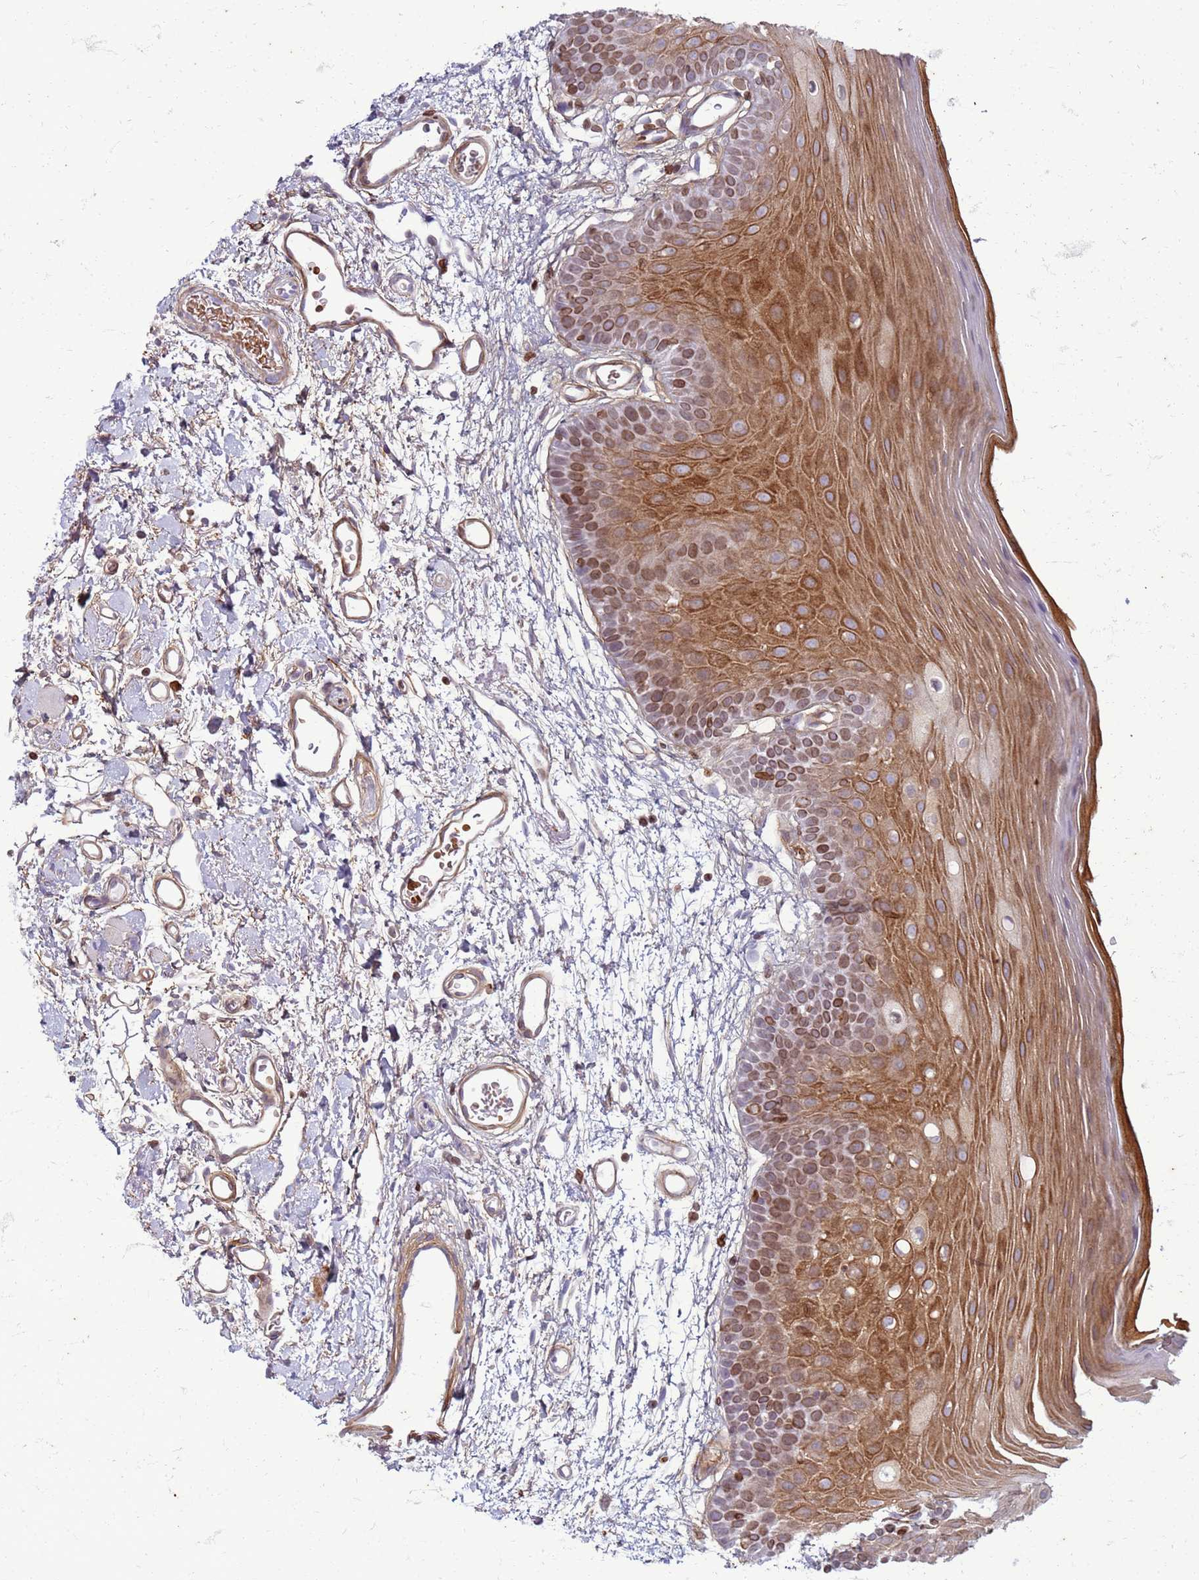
{"staining": {"intensity": "moderate", "quantity": "25%-75%", "location": "cytoplasmic/membranous,nuclear"}, "tissue": "oral mucosa", "cell_type": "Squamous epithelial cells", "image_type": "normal", "snomed": [{"axis": "morphology", "description": "Normal tissue, NOS"}, {"axis": "topography", "description": "Oral tissue"}, {"axis": "topography", "description": "Tounge, NOS"}], "caption": "There is medium levels of moderate cytoplasmic/membranous,nuclear expression in squamous epithelial cells of normal oral mucosa, as demonstrated by immunohistochemical staining (brown color).", "gene": "METTL25B", "patient": {"sex": "female", "age": 81}}